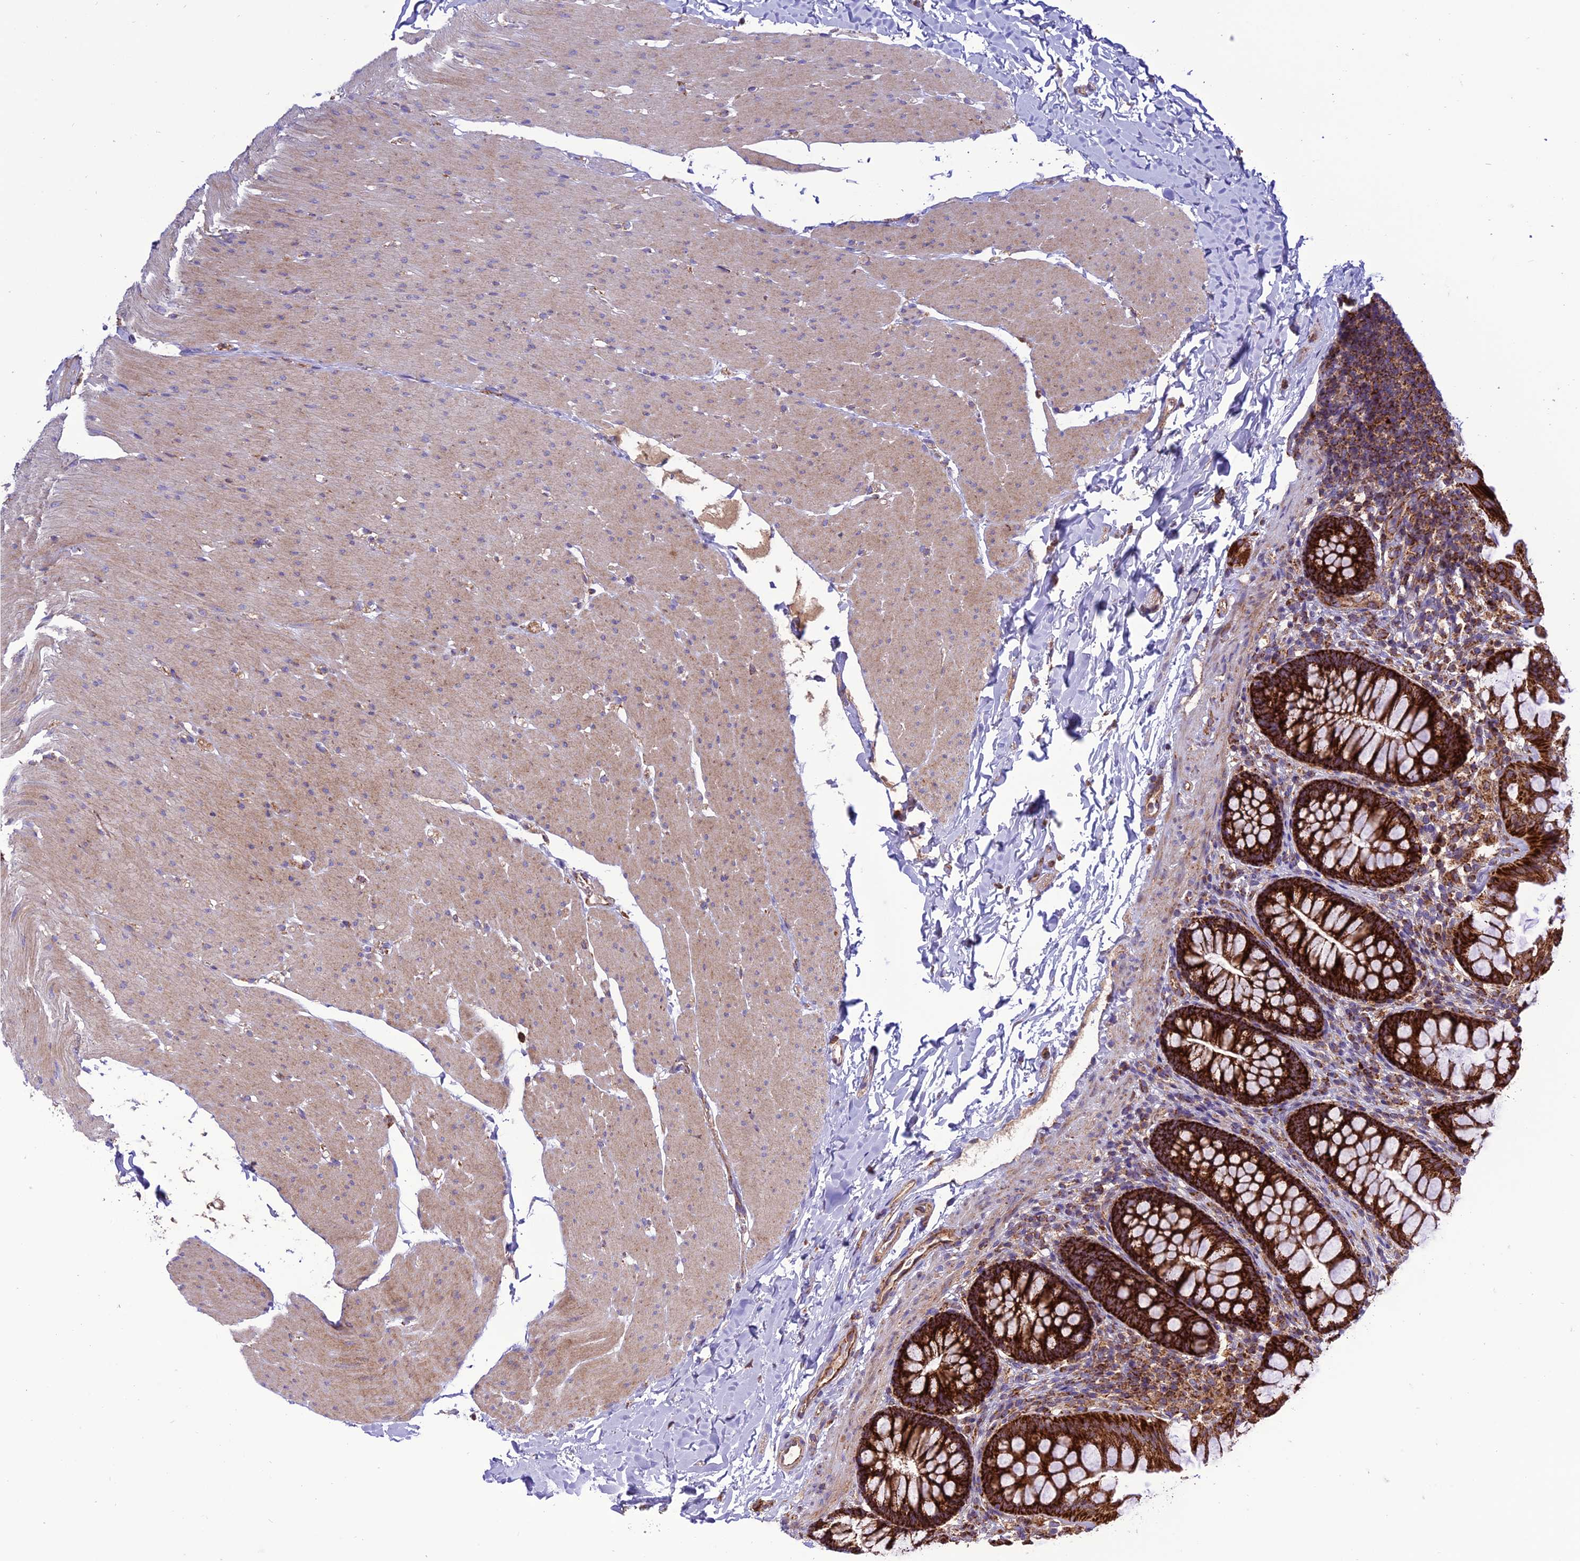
{"staining": {"intensity": "strong", "quantity": "25%-75%", "location": "cytoplasmic/membranous"}, "tissue": "colon", "cell_type": "Endothelial cells", "image_type": "normal", "snomed": [{"axis": "morphology", "description": "Normal tissue, NOS"}, {"axis": "topography", "description": "Colon"}], "caption": "Immunohistochemistry (IHC) image of unremarkable human colon stained for a protein (brown), which demonstrates high levels of strong cytoplasmic/membranous expression in about 25%-75% of endothelial cells.", "gene": "MRPS9", "patient": {"sex": "female", "age": 62}}